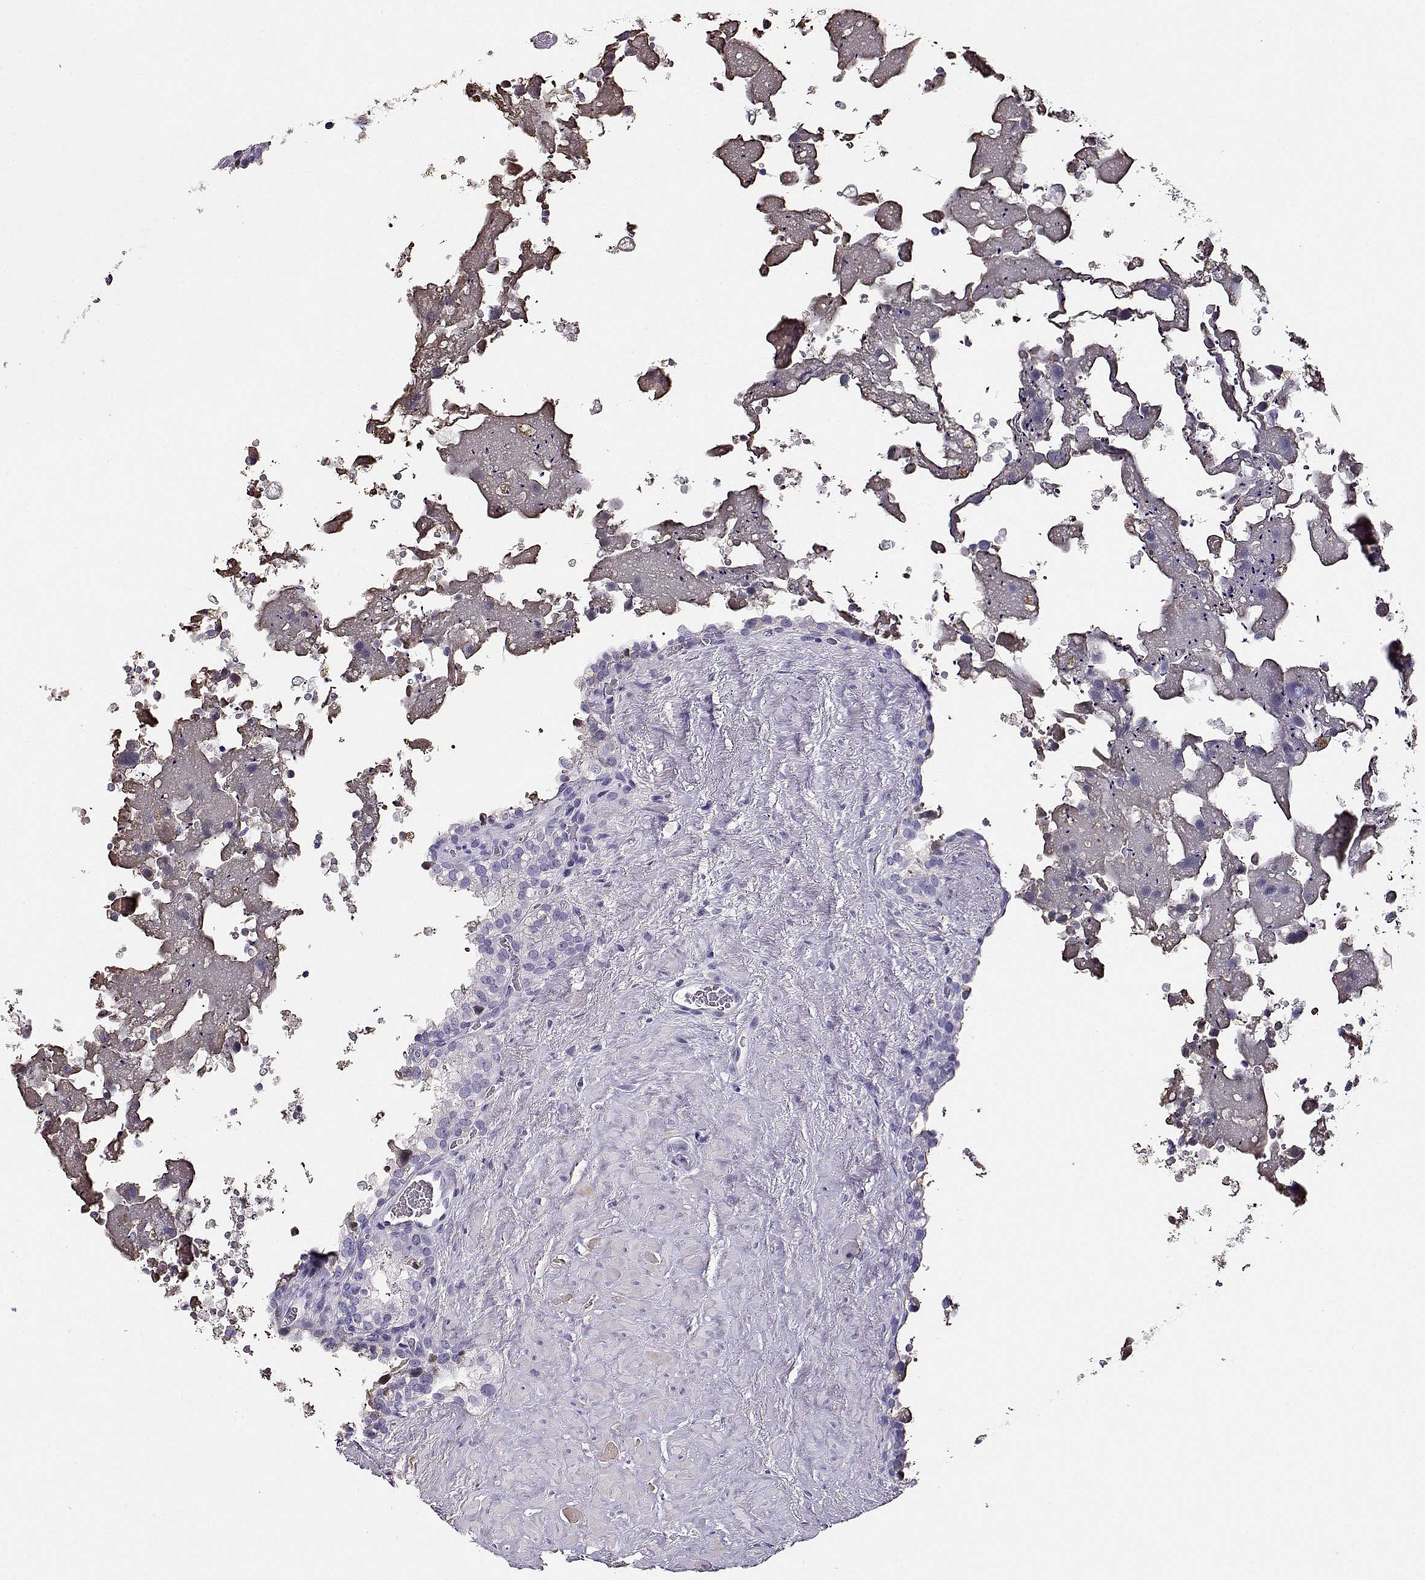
{"staining": {"intensity": "negative", "quantity": "none", "location": "none"}, "tissue": "seminal vesicle", "cell_type": "Glandular cells", "image_type": "normal", "snomed": [{"axis": "morphology", "description": "Normal tissue, NOS"}, {"axis": "topography", "description": "Seminal veicle"}], "caption": "Immunohistochemistry photomicrograph of unremarkable seminal vesicle: seminal vesicle stained with DAB (3,3'-diaminobenzidine) demonstrates no significant protein expression in glandular cells.", "gene": "CRX", "patient": {"sex": "male", "age": 71}}